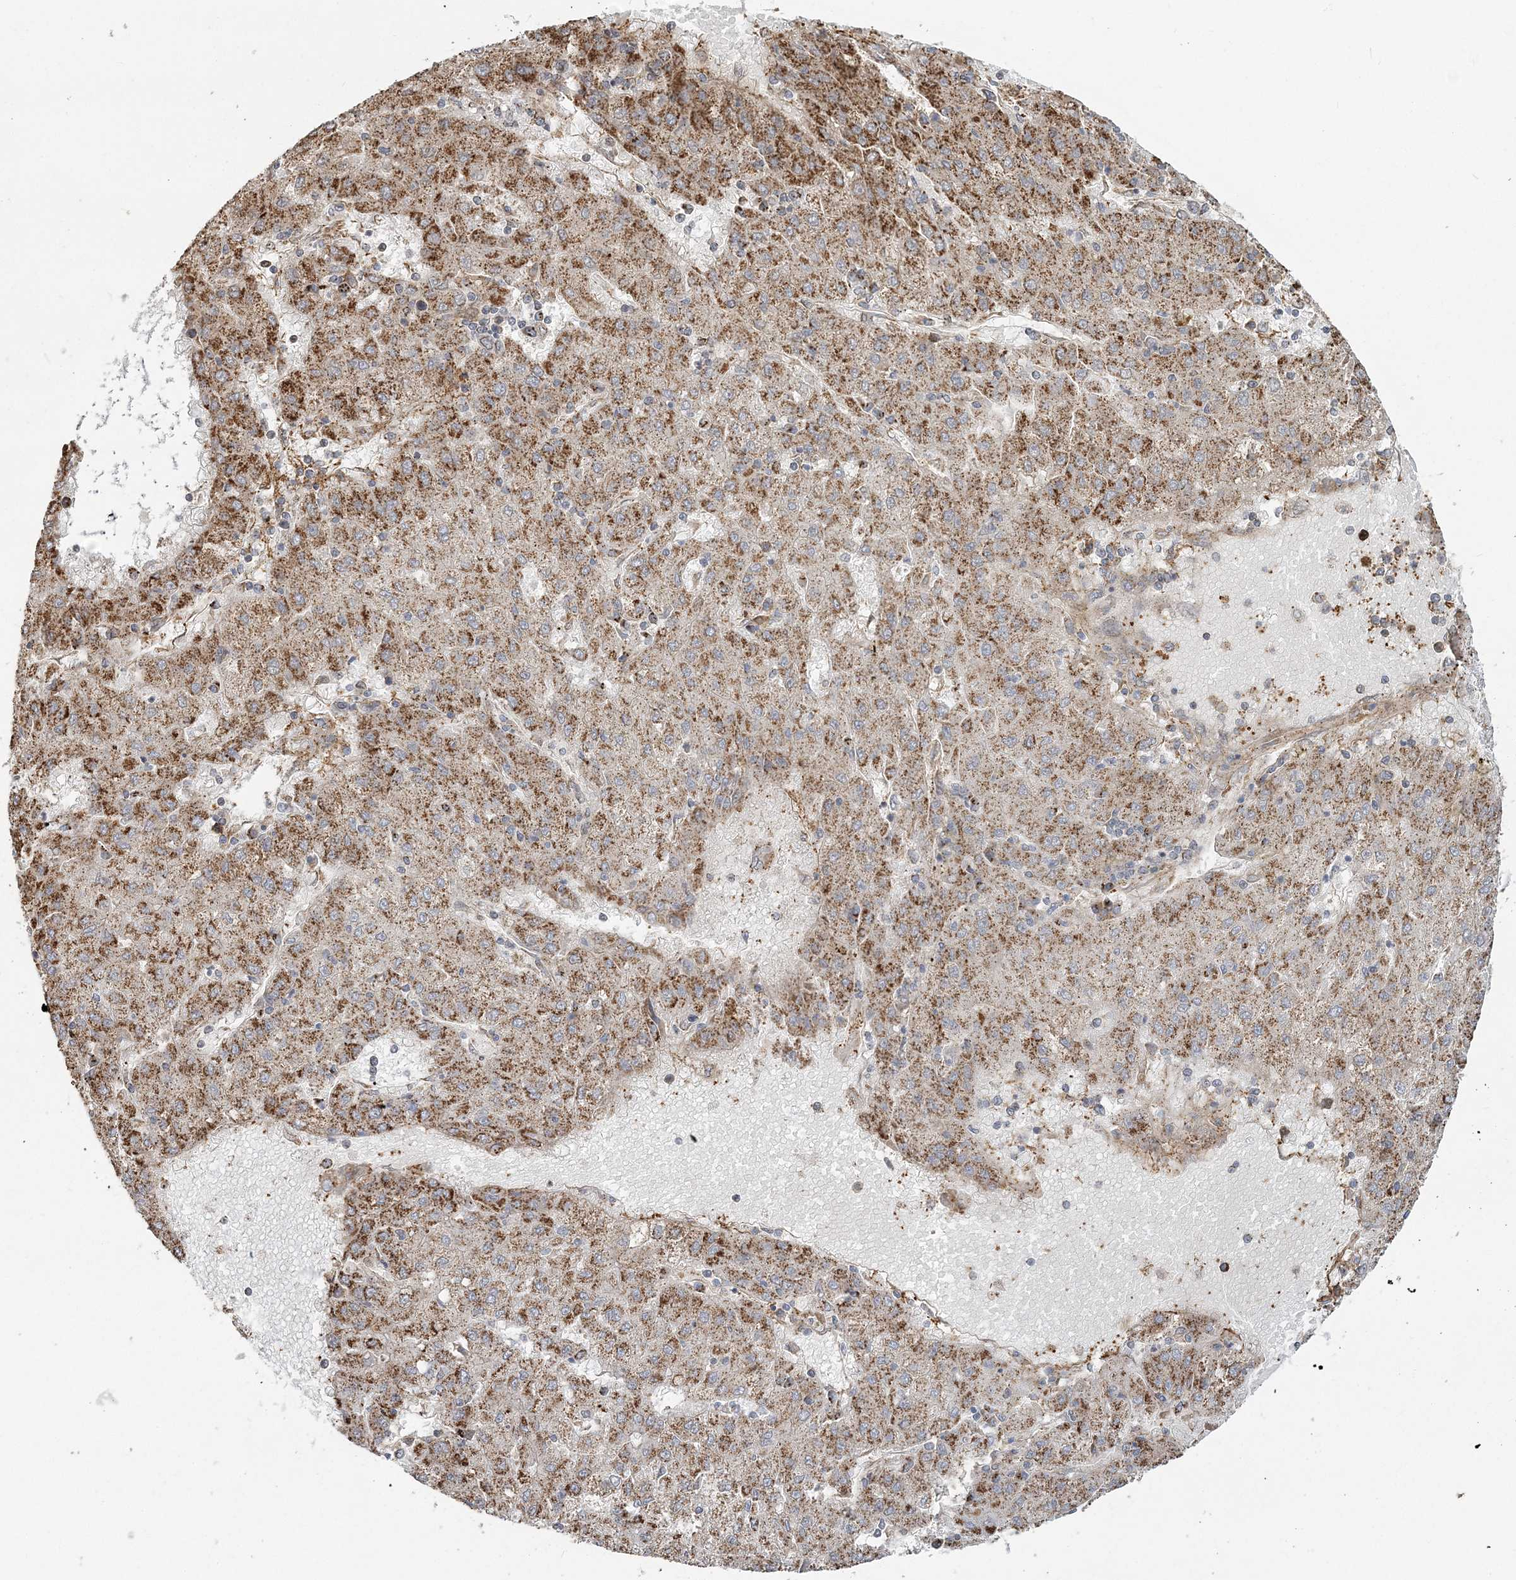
{"staining": {"intensity": "moderate", "quantity": ">75%", "location": "cytoplasmic/membranous"}, "tissue": "liver cancer", "cell_type": "Tumor cells", "image_type": "cancer", "snomed": [{"axis": "morphology", "description": "Carcinoma, Hepatocellular, NOS"}, {"axis": "topography", "description": "Liver"}], "caption": "Moderate cytoplasmic/membranous protein staining is appreciated in about >75% of tumor cells in liver hepatocellular carcinoma.", "gene": "TRAF3IP2", "patient": {"sex": "male", "age": 72}}